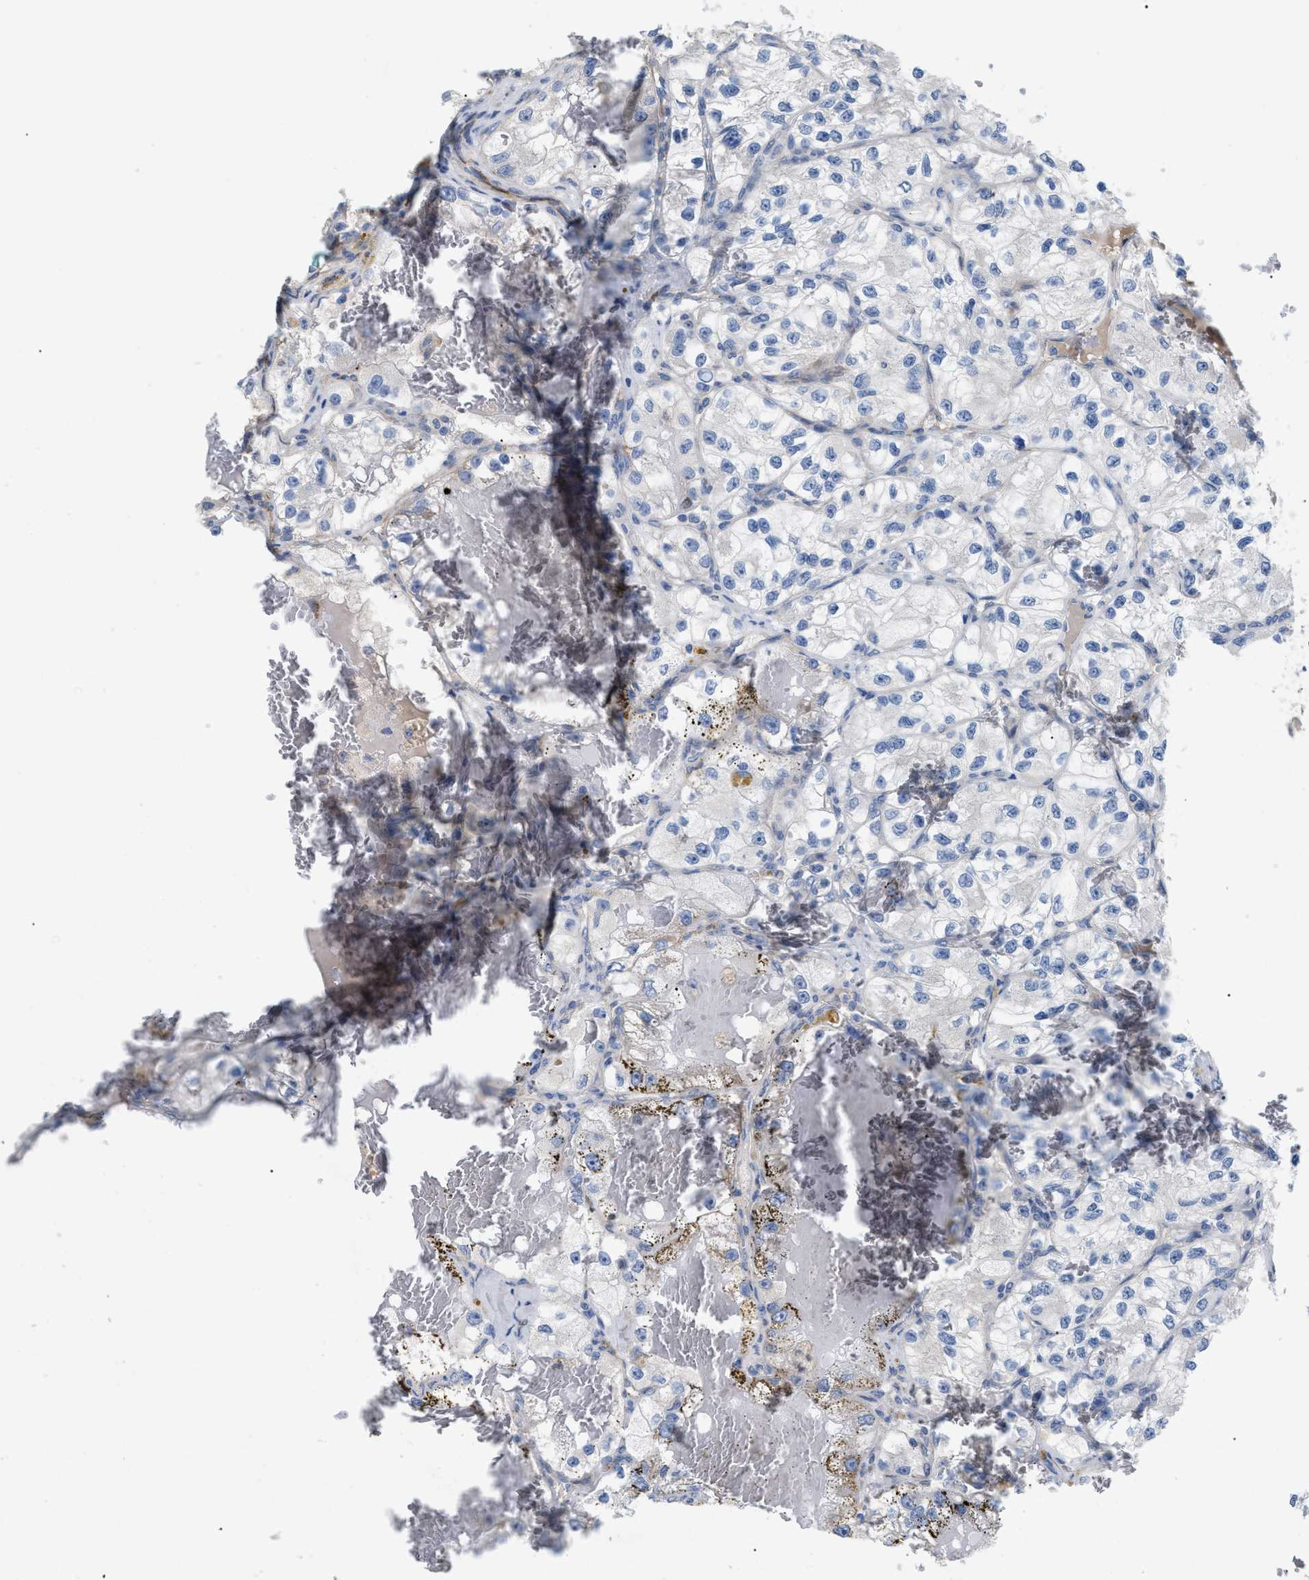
{"staining": {"intensity": "negative", "quantity": "none", "location": "none"}, "tissue": "renal cancer", "cell_type": "Tumor cells", "image_type": "cancer", "snomed": [{"axis": "morphology", "description": "Adenocarcinoma, NOS"}, {"axis": "topography", "description": "Kidney"}], "caption": "Protein analysis of renal cancer displays no significant expression in tumor cells.", "gene": "DHX58", "patient": {"sex": "female", "age": 57}}